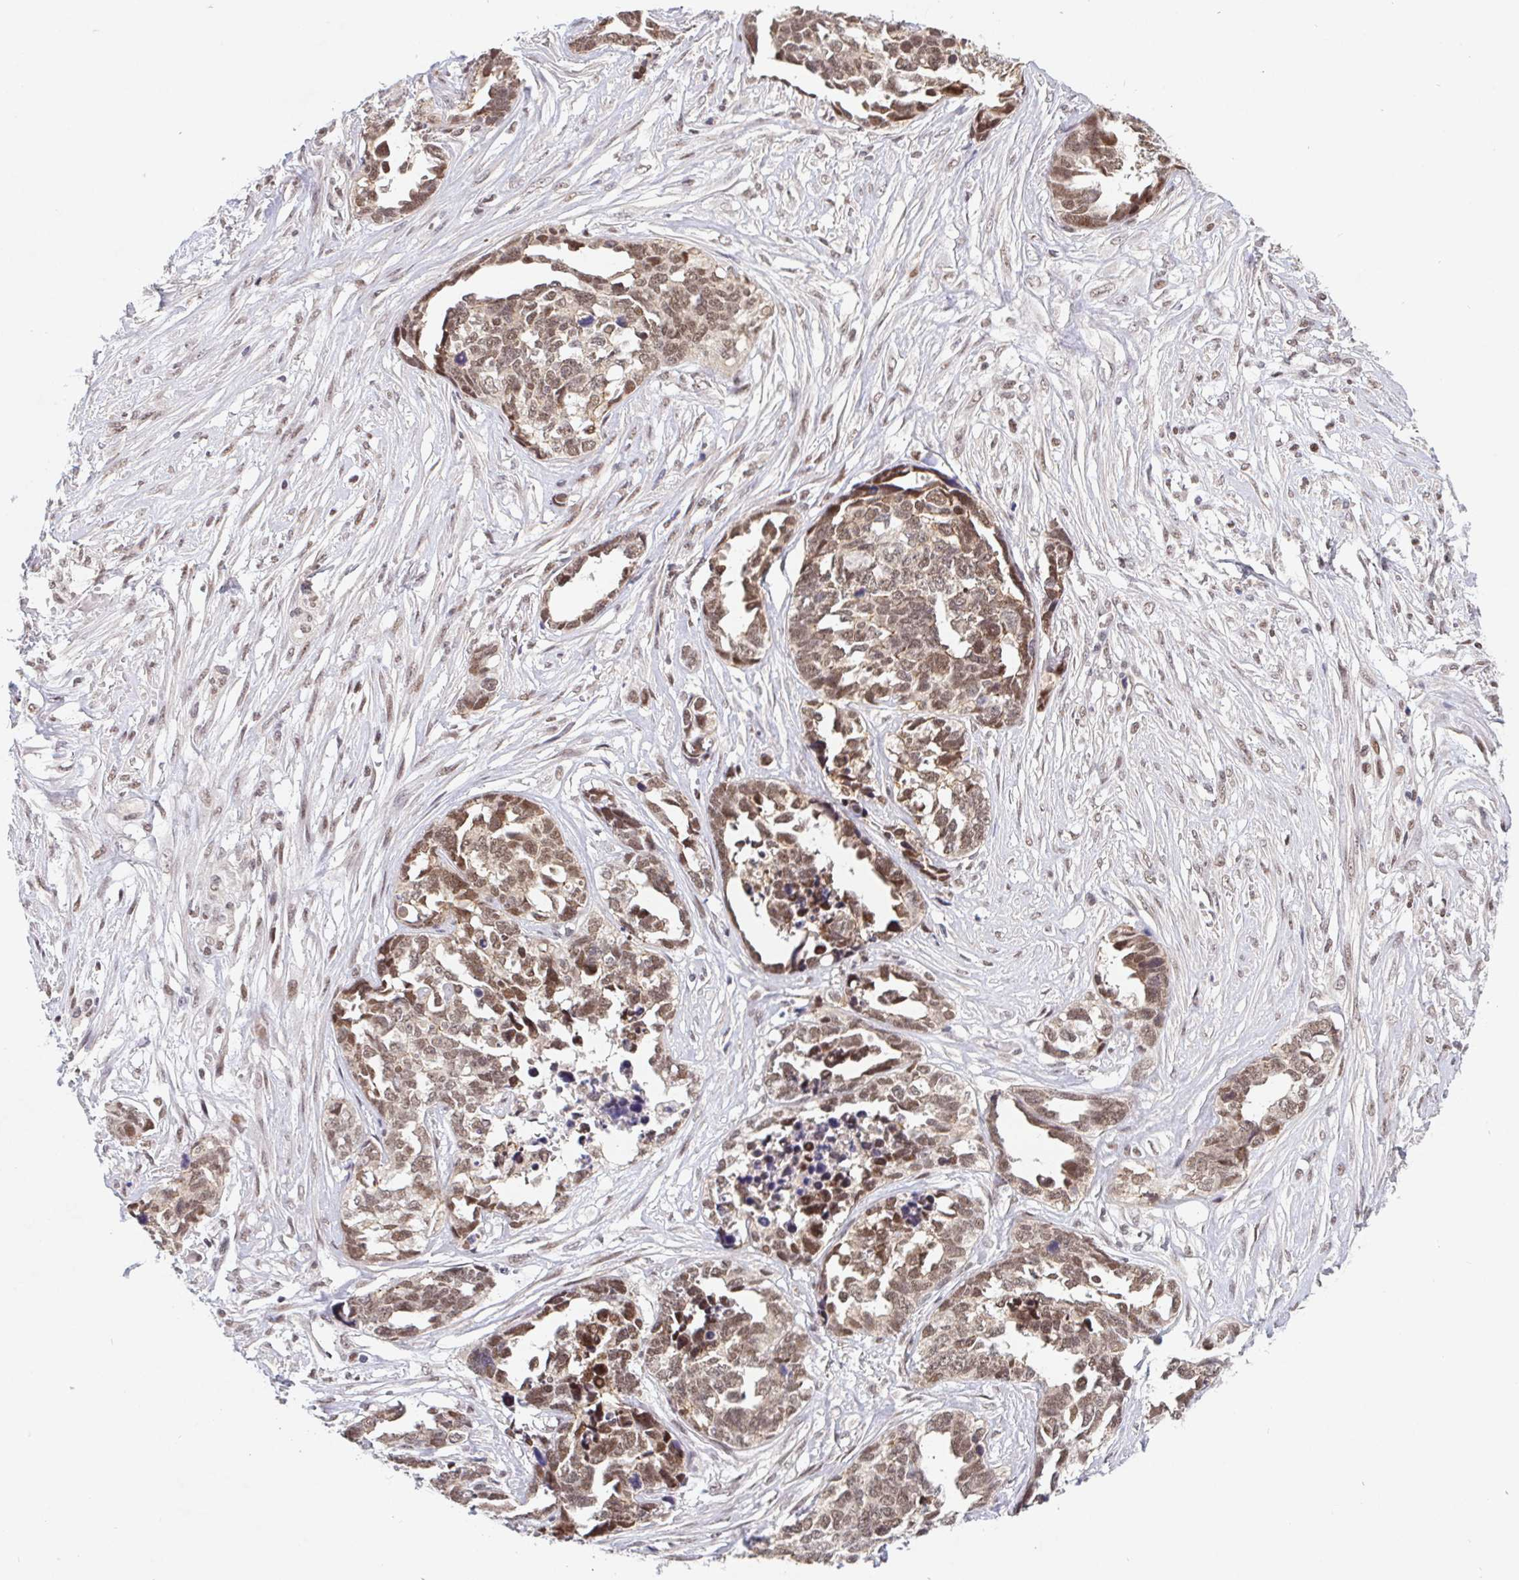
{"staining": {"intensity": "moderate", "quantity": ">75%", "location": "nuclear"}, "tissue": "ovarian cancer", "cell_type": "Tumor cells", "image_type": "cancer", "snomed": [{"axis": "morphology", "description": "Cystadenocarcinoma, serous, NOS"}, {"axis": "topography", "description": "Ovary"}], "caption": "Protein staining reveals moderate nuclear staining in approximately >75% of tumor cells in ovarian serous cystadenocarcinoma.", "gene": "POU2F1", "patient": {"sex": "female", "age": 69}}